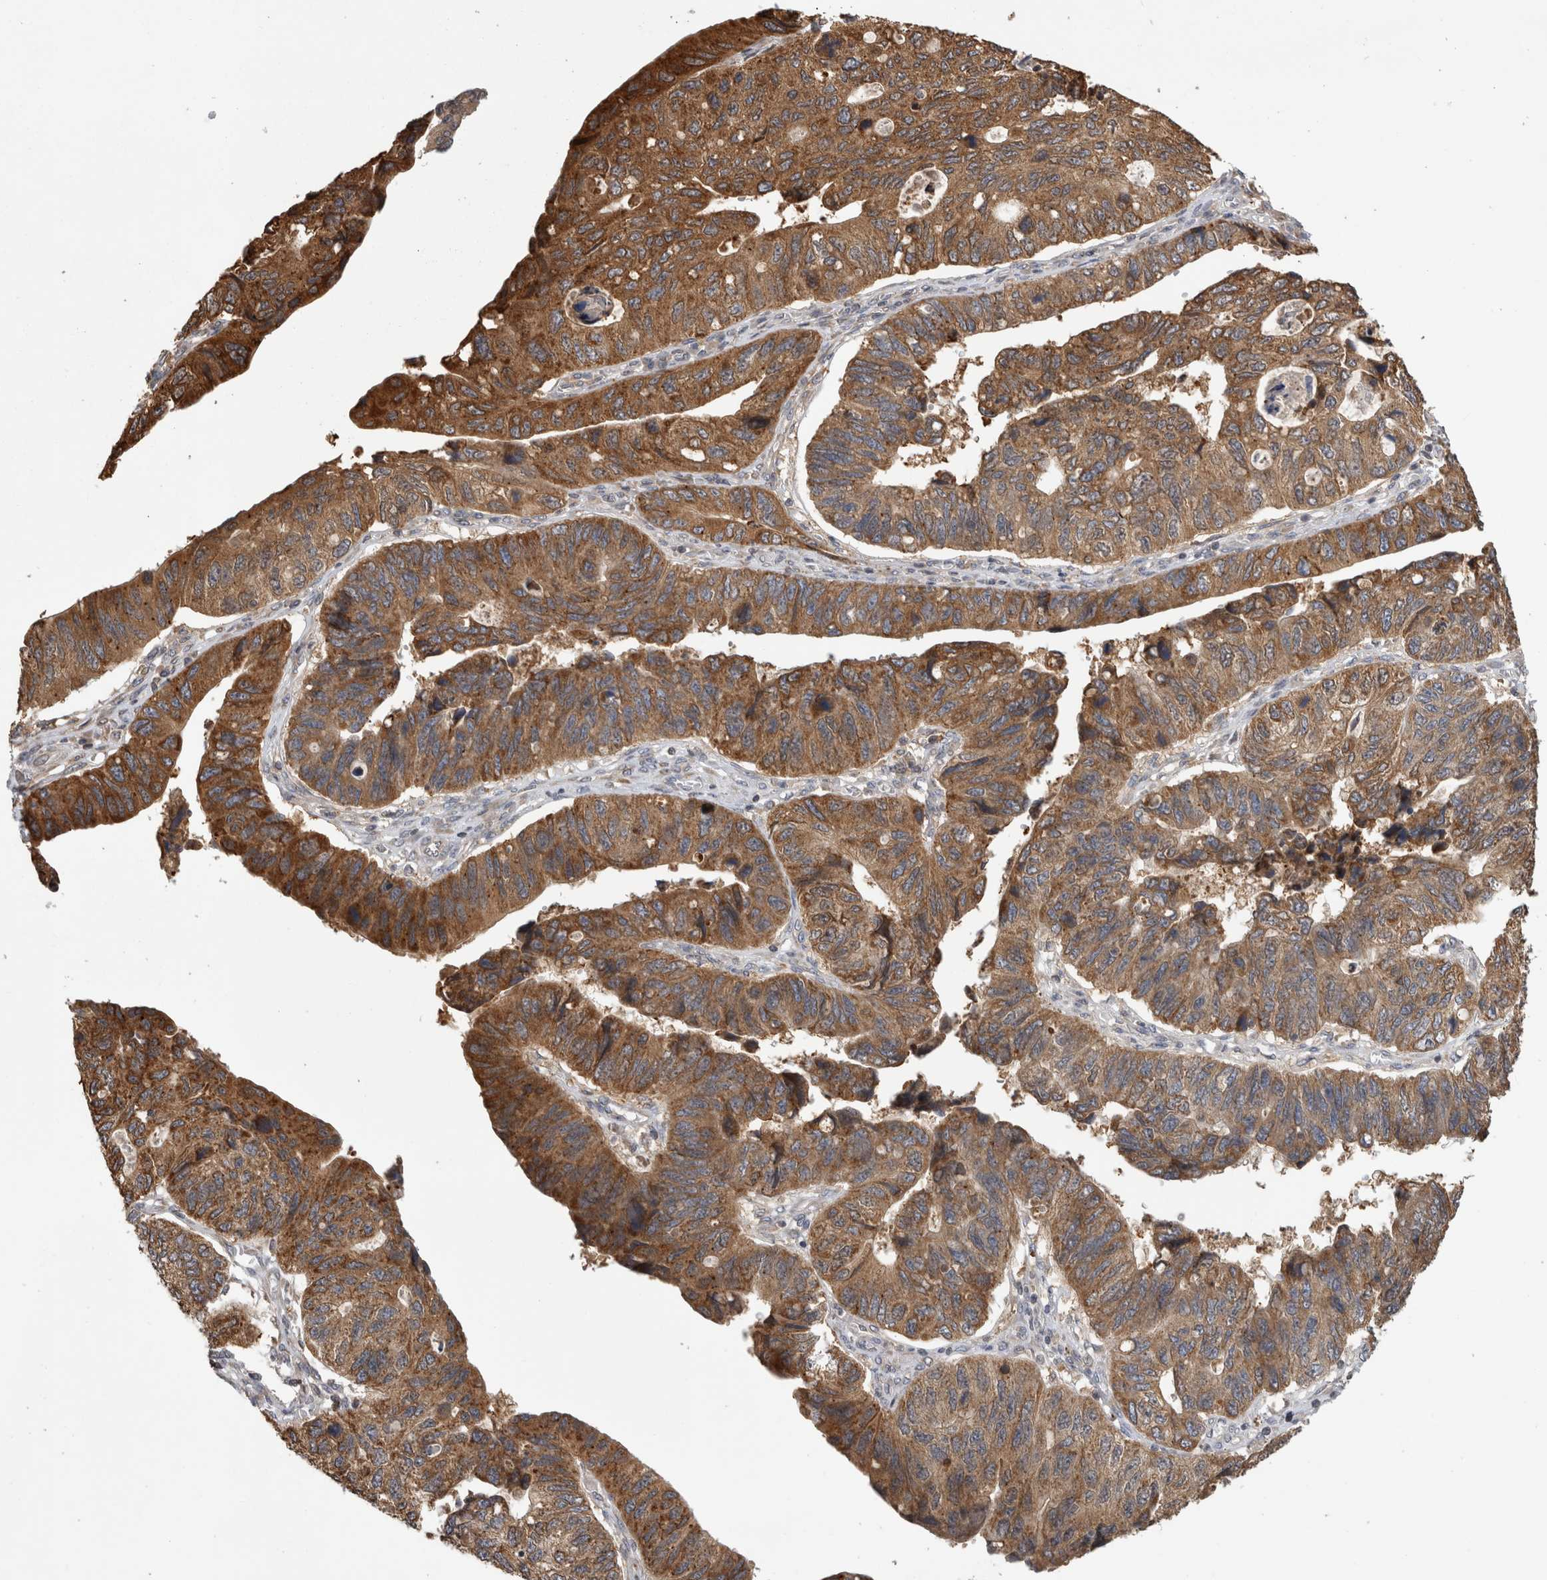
{"staining": {"intensity": "strong", "quantity": ">75%", "location": "cytoplasmic/membranous"}, "tissue": "stomach cancer", "cell_type": "Tumor cells", "image_type": "cancer", "snomed": [{"axis": "morphology", "description": "Adenocarcinoma, NOS"}, {"axis": "topography", "description": "Stomach"}], "caption": "Immunohistochemistry of human stomach cancer reveals high levels of strong cytoplasmic/membranous expression in approximately >75% of tumor cells.", "gene": "PARP6", "patient": {"sex": "male", "age": 59}}